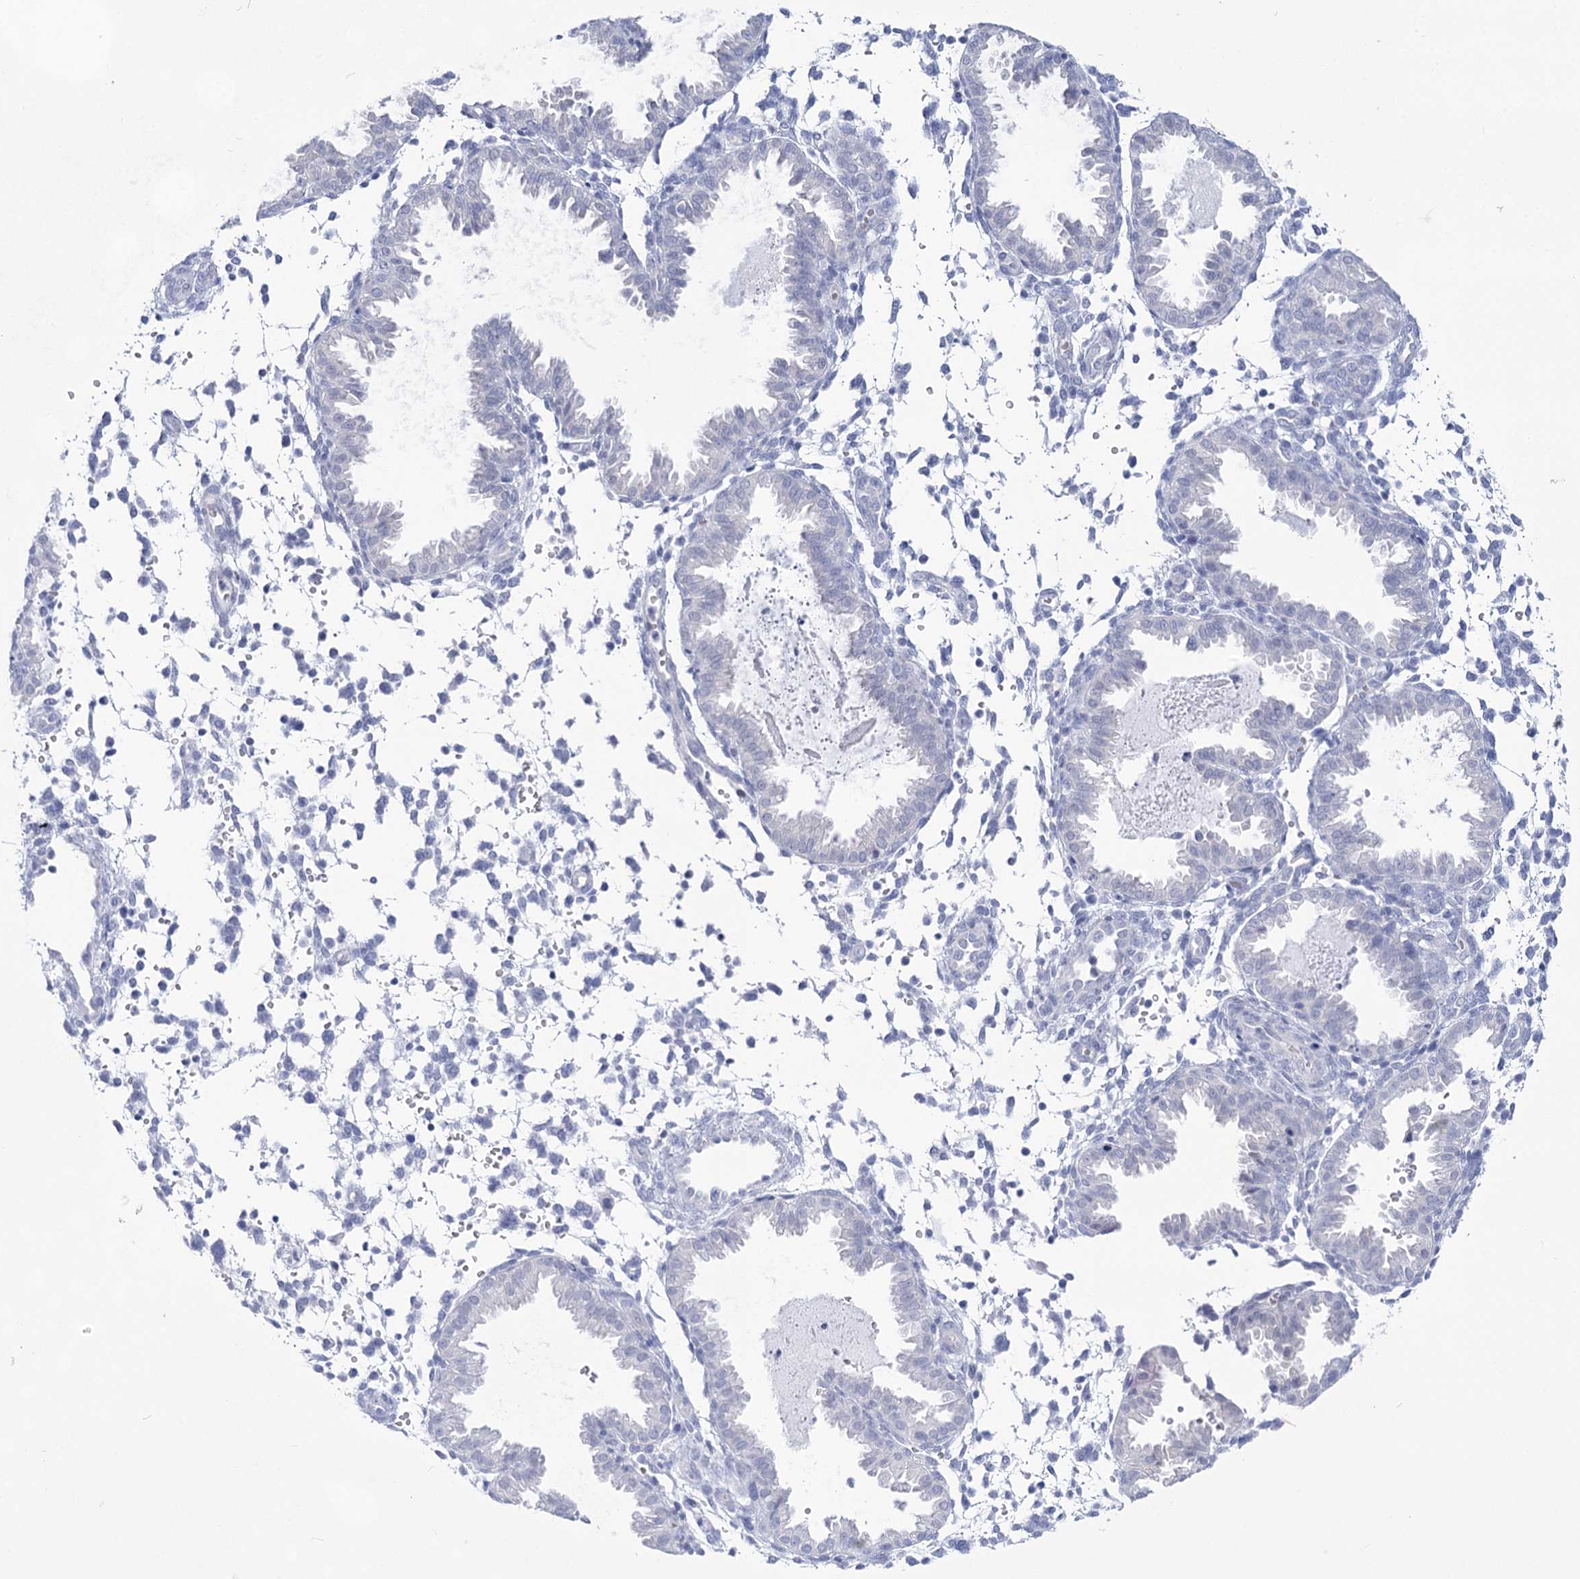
{"staining": {"intensity": "negative", "quantity": "none", "location": "none"}, "tissue": "endometrium", "cell_type": "Cells in endometrial stroma", "image_type": "normal", "snomed": [{"axis": "morphology", "description": "Normal tissue, NOS"}, {"axis": "topography", "description": "Endometrium"}], "caption": "IHC of normal human endometrium displays no expression in cells in endometrial stroma.", "gene": "UBA6", "patient": {"sex": "female", "age": 33}}